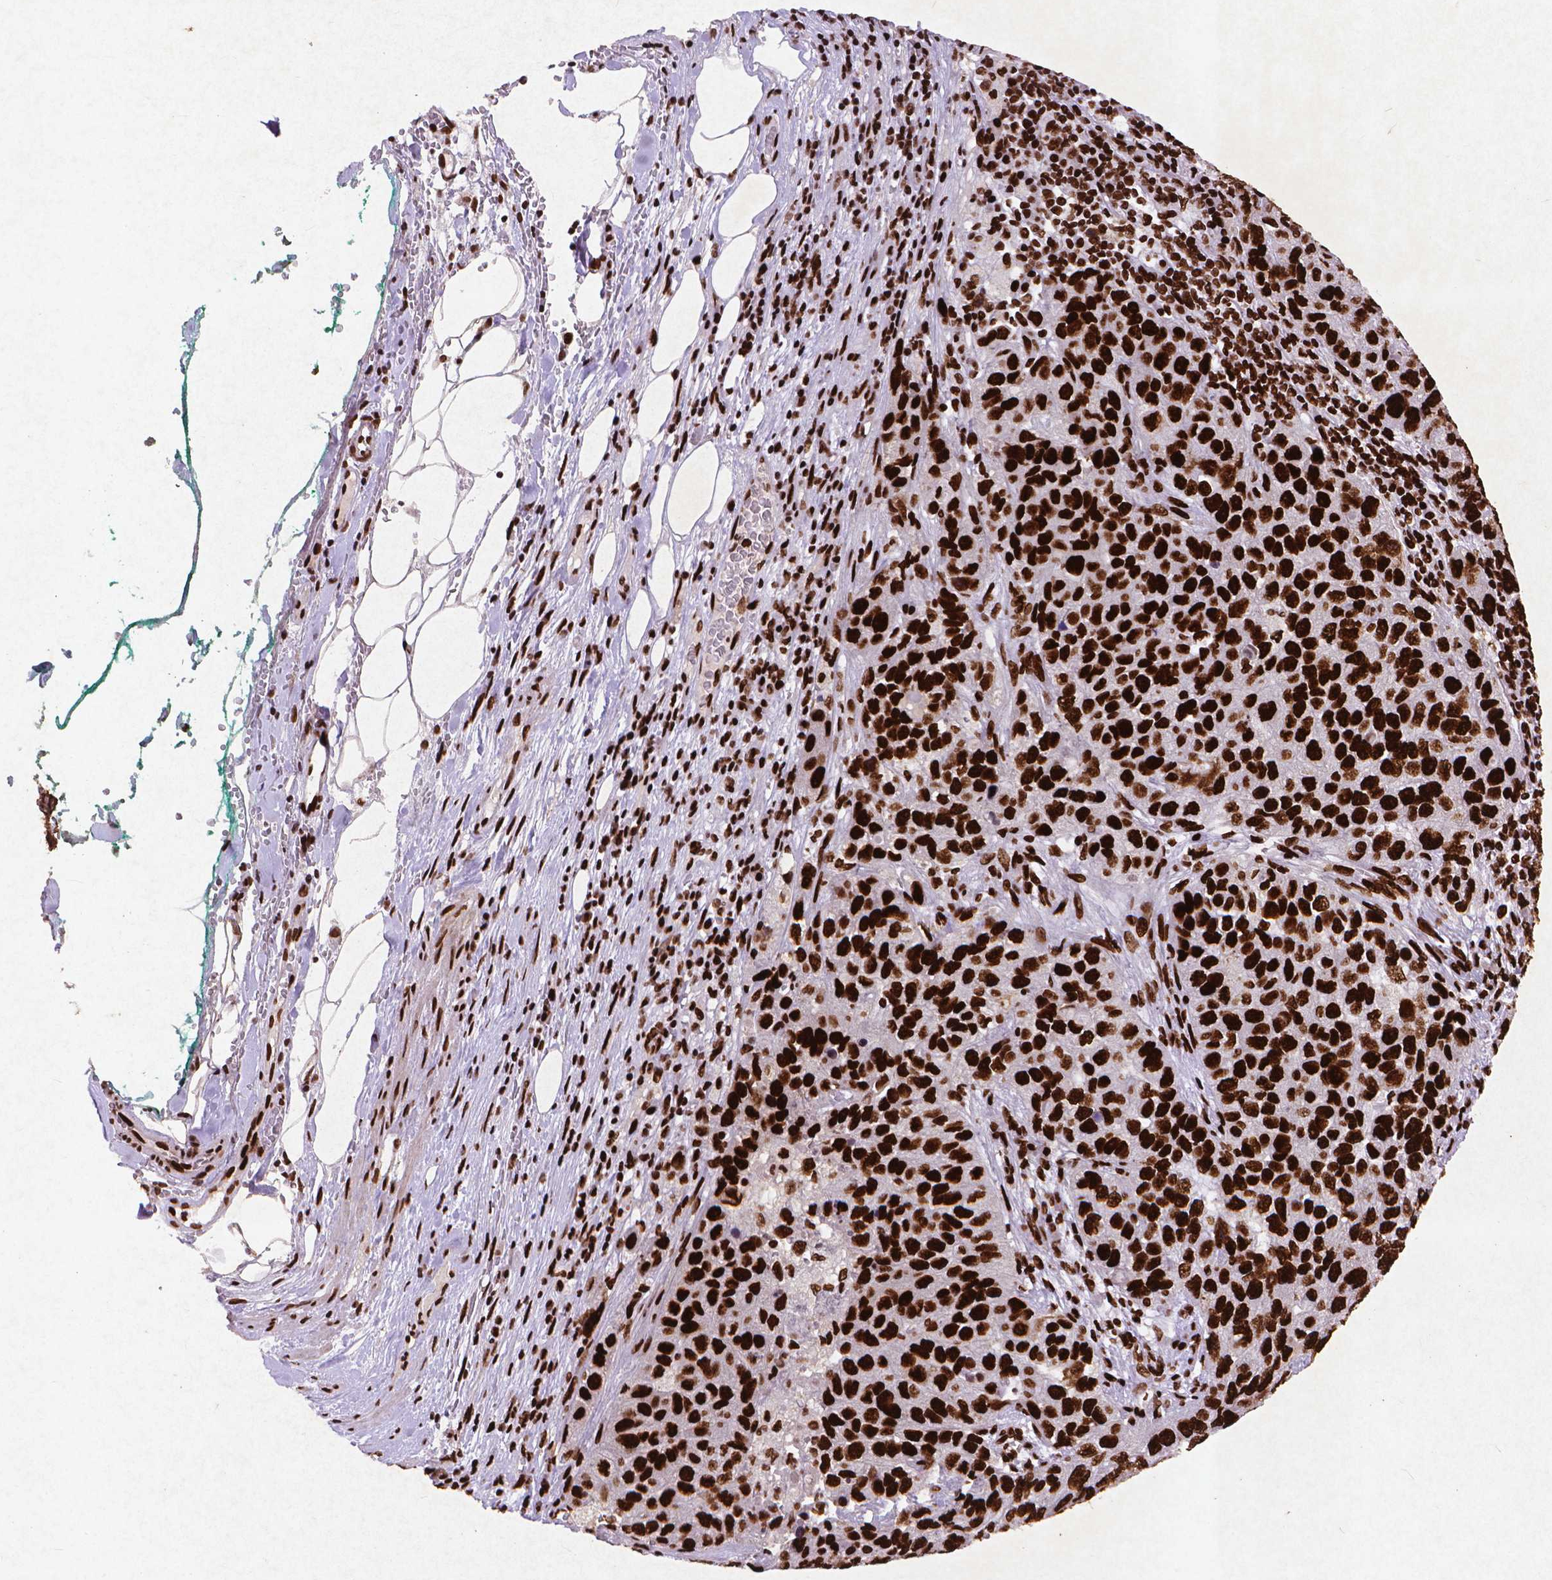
{"staining": {"intensity": "strong", "quantity": ">75%", "location": "nuclear"}, "tissue": "pancreatic cancer", "cell_type": "Tumor cells", "image_type": "cancer", "snomed": [{"axis": "morphology", "description": "Adenocarcinoma, NOS"}, {"axis": "topography", "description": "Pancreas"}], "caption": "Strong nuclear positivity is seen in approximately >75% of tumor cells in pancreatic adenocarcinoma.", "gene": "CITED2", "patient": {"sex": "female", "age": 61}}